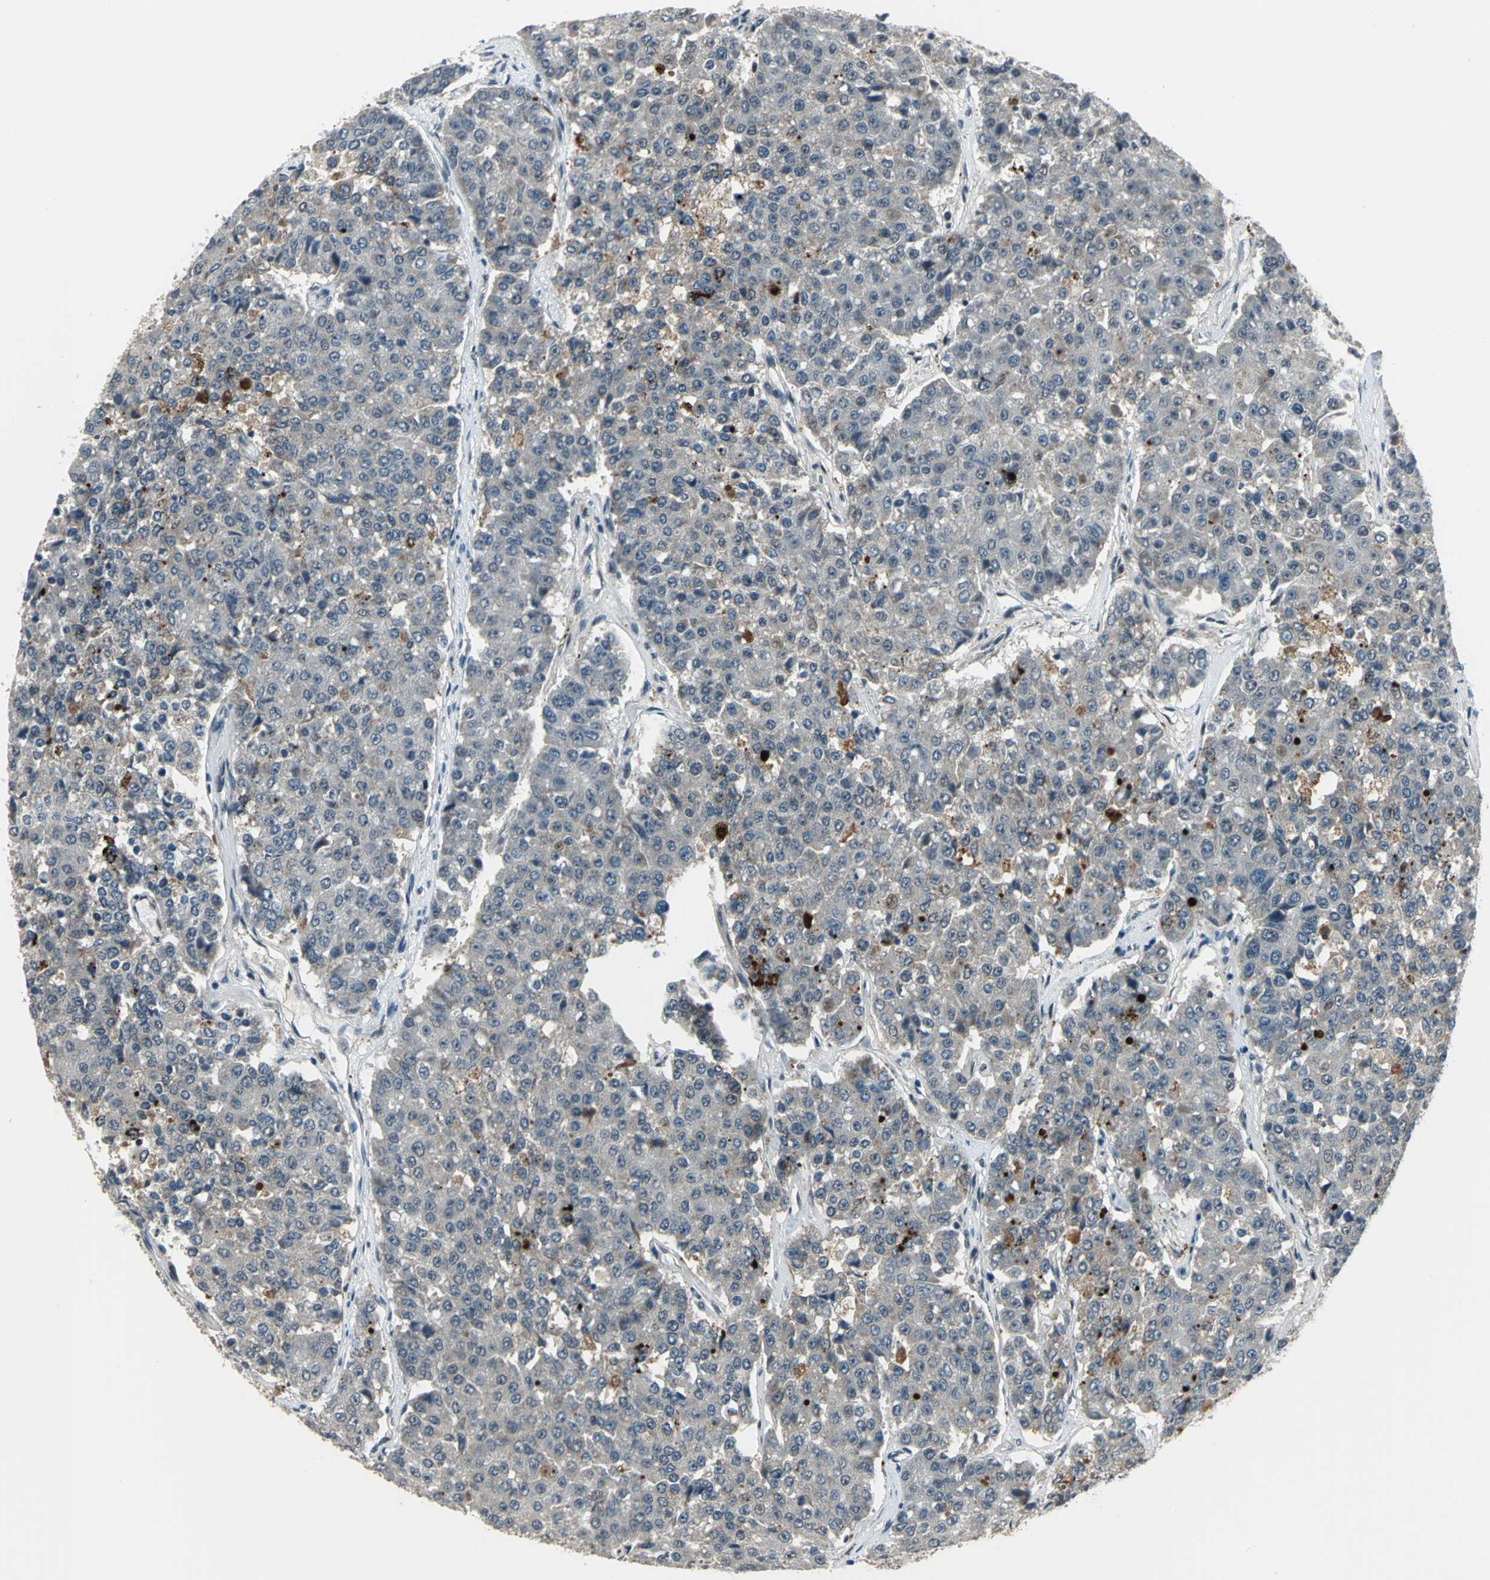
{"staining": {"intensity": "negative", "quantity": "none", "location": "none"}, "tissue": "pancreatic cancer", "cell_type": "Tumor cells", "image_type": "cancer", "snomed": [{"axis": "morphology", "description": "Adenocarcinoma, NOS"}, {"axis": "topography", "description": "Pancreas"}], "caption": "A histopathology image of human pancreatic adenocarcinoma is negative for staining in tumor cells.", "gene": "ELF2", "patient": {"sex": "male", "age": 50}}